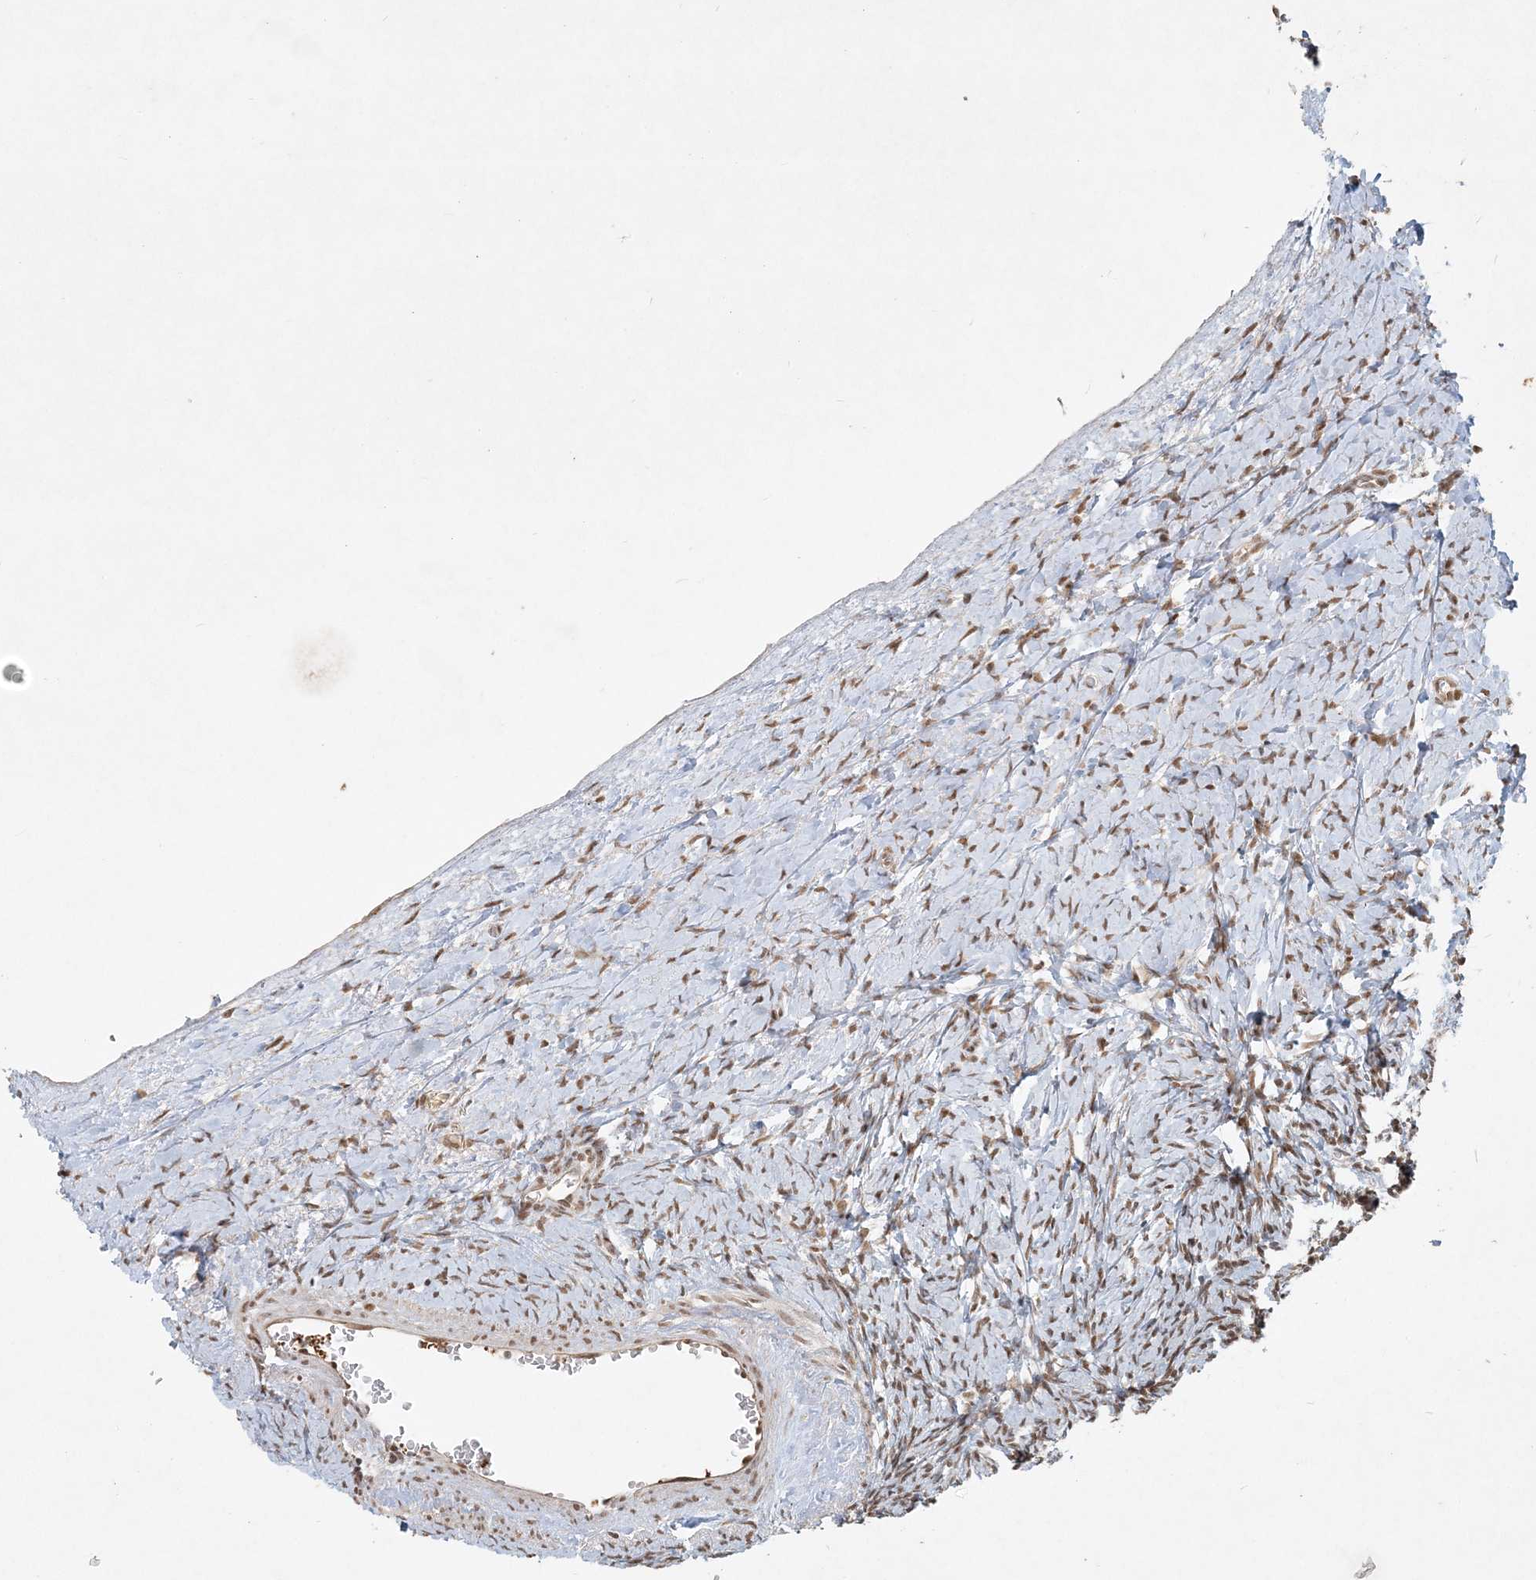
{"staining": {"intensity": "moderate", "quantity": ">75%", "location": "cytoplasmic/membranous,nuclear"}, "tissue": "ovary", "cell_type": "Follicle cells", "image_type": "normal", "snomed": [{"axis": "morphology", "description": "Normal tissue, NOS"}, {"axis": "morphology", "description": "Developmental malformation"}, {"axis": "topography", "description": "Ovary"}], "caption": "Ovary stained with IHC demonstrates moderate cytoplasmic/membranous,nuclear positivity in approximately >75% of follicle cells.", "gene": "BAZ1B", "patient": {"sex": "female", "age": 39}}